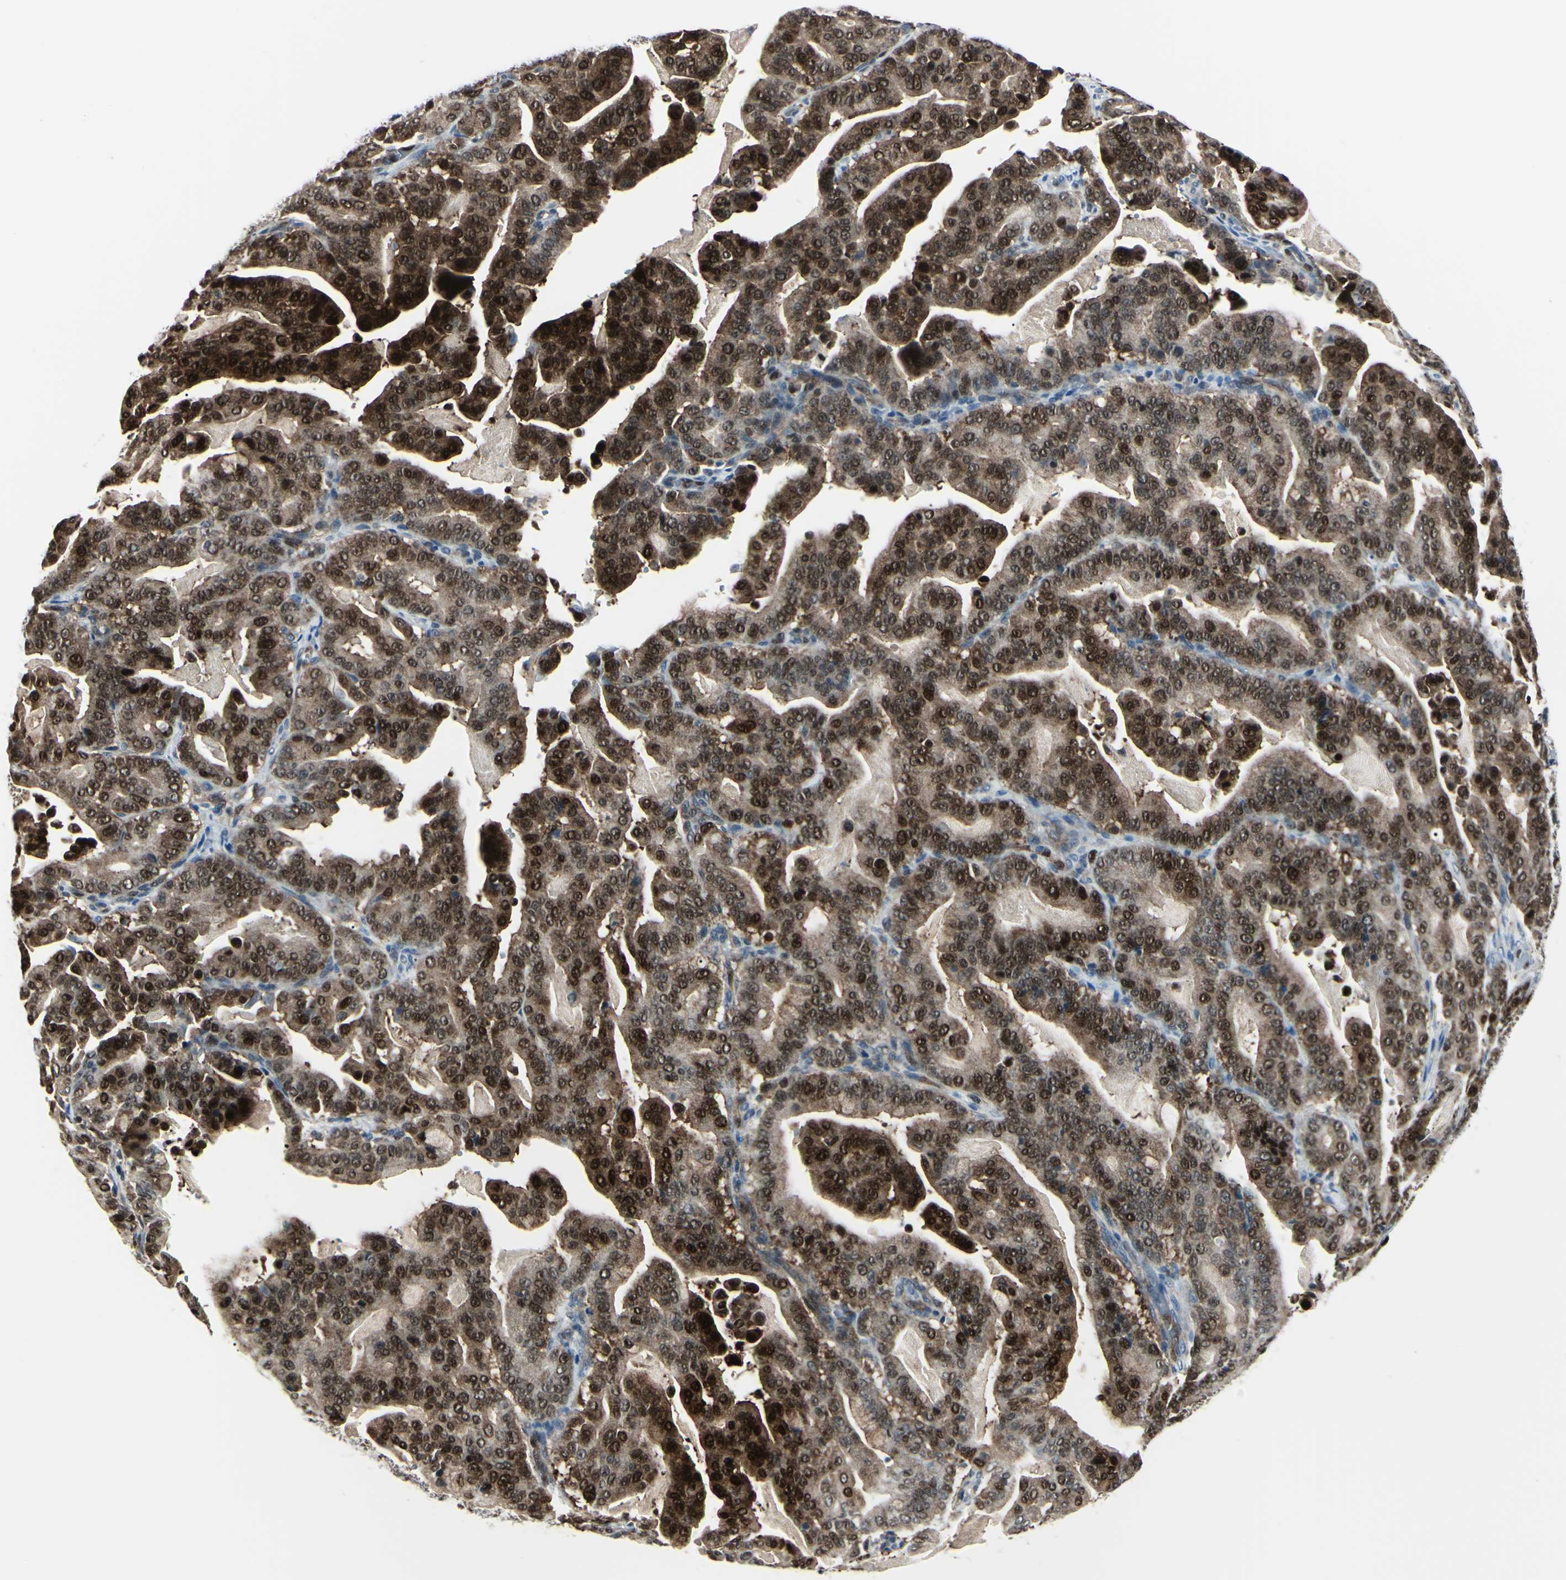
{"staining": {"intensity": "strong", "quantity": ">75%", "location": "cytoplasmic/membranous,nuclear"}, "tissue": "pancreatic cancer", "cell_type": "Tumor cells", "image_type": "cancer", "snomed": [{"axis": "morphology", "description": "Adenocarcinoma, NOS"}, {"axis": "topography", "description": "Pancreas"}], "caption": "Immunohistochemistry (IHC) (DAB) staining of pancreatic cancer (adenocarcinoma) shows strong cytoplasmic/membranous and nuclear protein staining in about >75% of tumor cells.", "gene": "PGK1", "patient": {"sex": "male", "age": 63}}